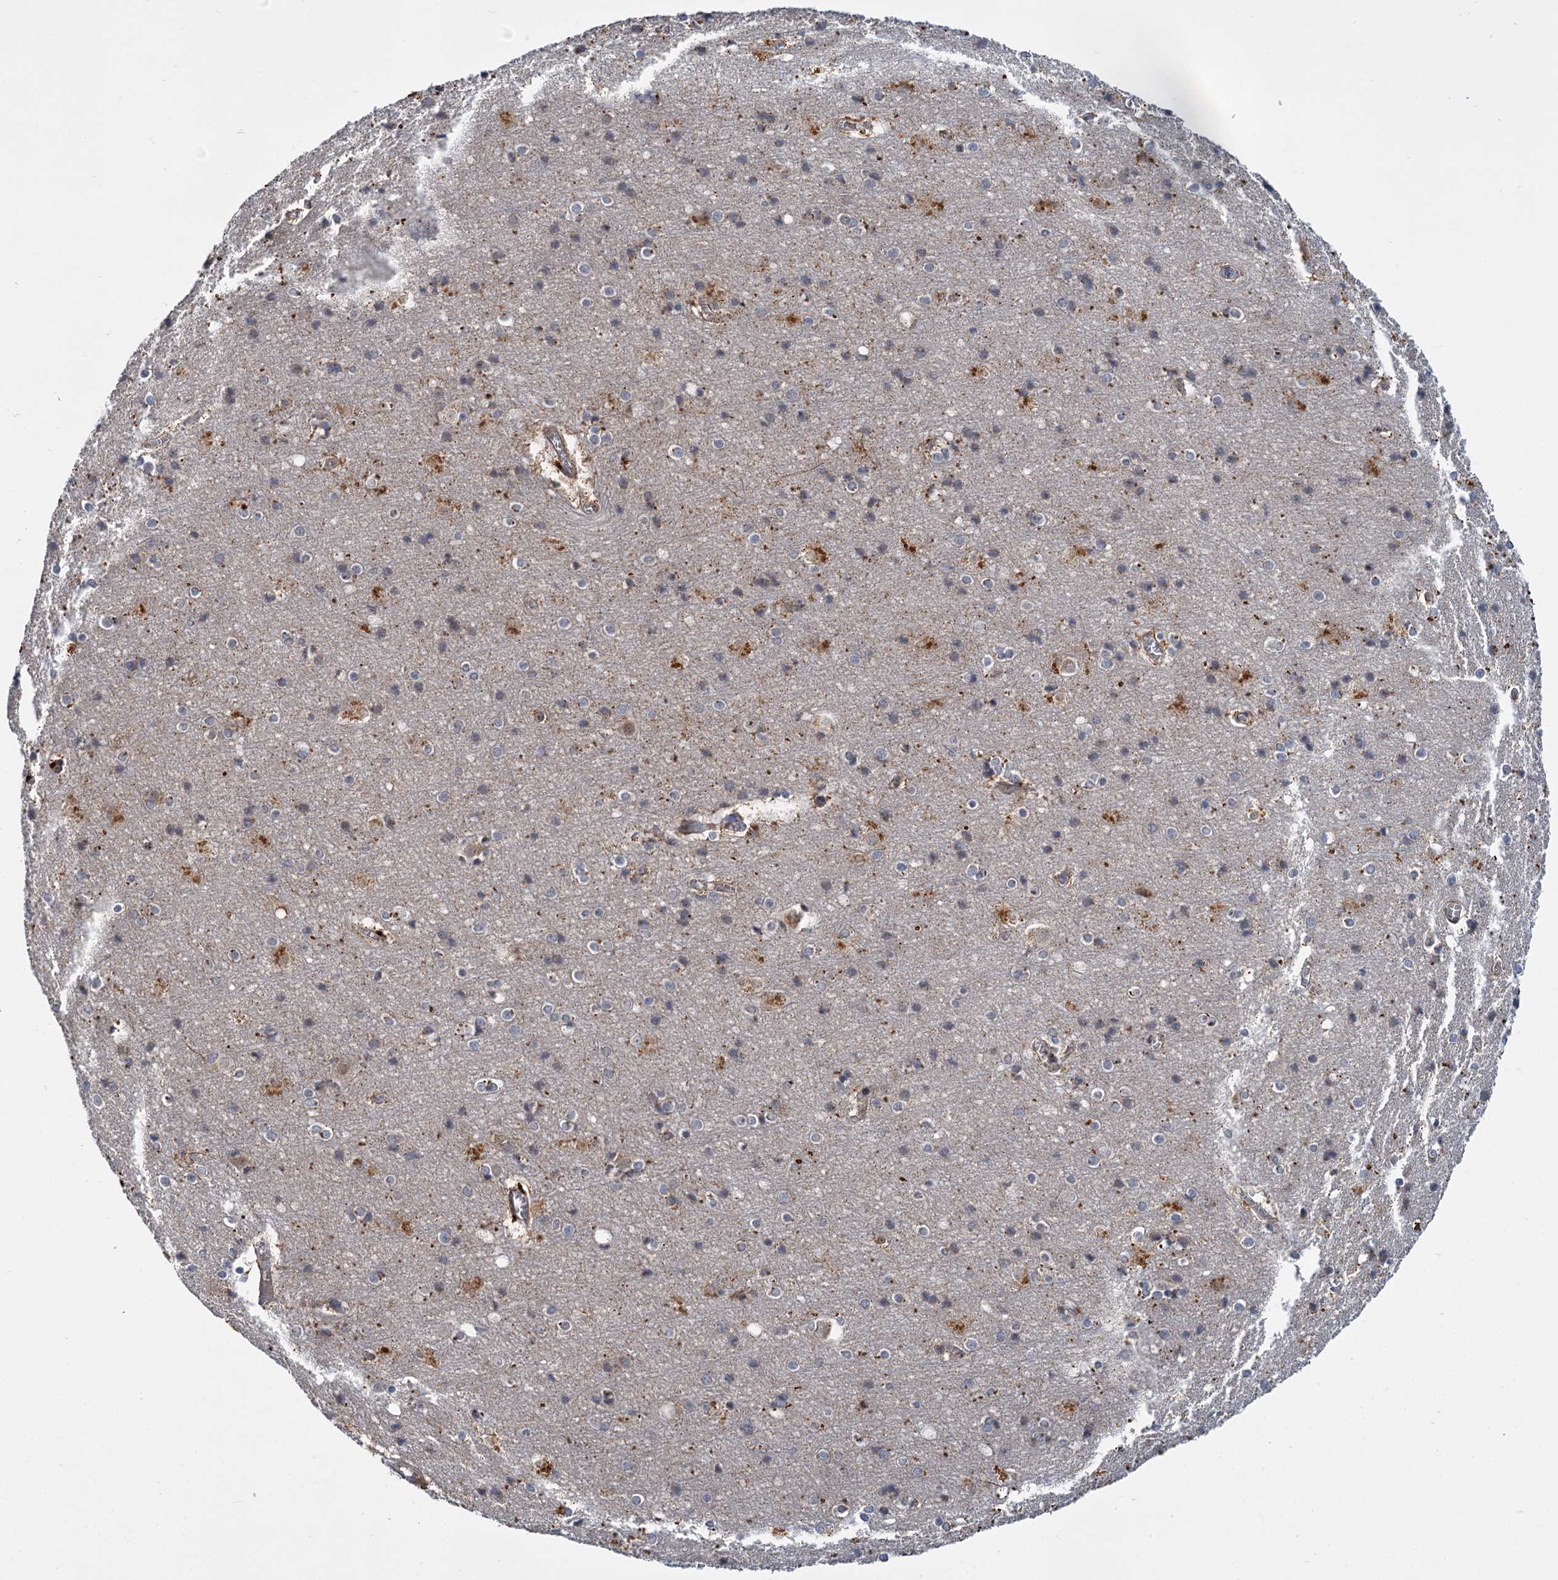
{"staining": {"intensity": "weak", "quantity": "25%-75%", "location": "cytoplasmic/membranous"}, "tissue": "cerebral cortex", "cell_type": "Endothelial cells", "image_type": "normal", "snomed": [{"axis": "morphology", "description": "Normal tissue, NOS"}, {"axis": "topography", "description": "Cerebral cortex"}], "caption": "Protein expression analysis of unremarkable cerebral cortex displays weak cytoplasmic/membranous staining in about 25%-75% of endothelial cells. (DAB (3,3'-diaminobenzidine) IHC, brown staining for protein, blue staining for nuclei).", "gene": "APBA2", "patient": {"sex": "male", "age": 54}}